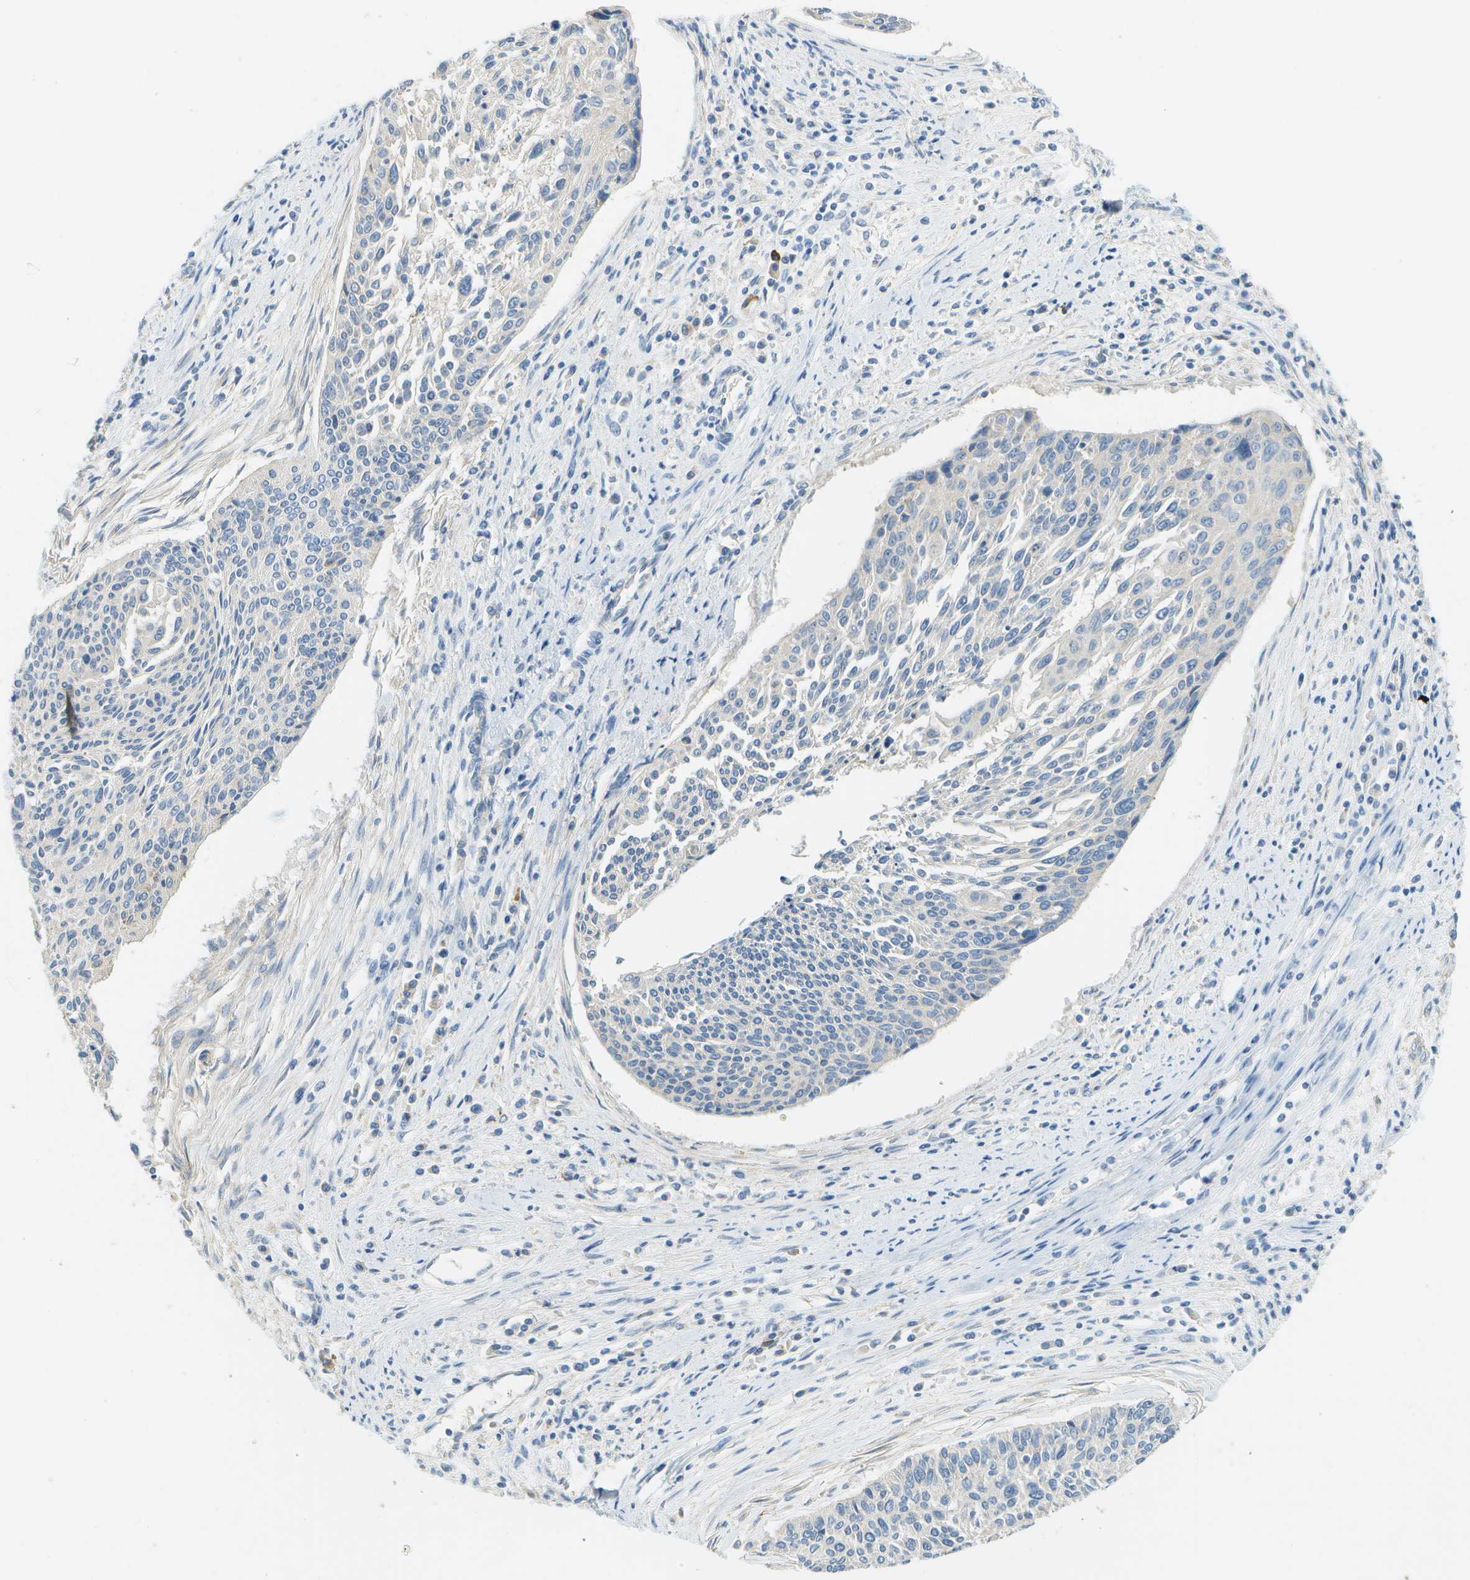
{"staining": {"intensity": "negative", "quantity": "none", "location": "none"}, "tissue": "cervical cancer", "cell_type": "Tumor cells", "image_type": "cancer", "snomed": [{"axis": "morphology", "description": "Squamous cell carcinoma, NOS"}, {"axis": "topography", "description": "Cervix"}], "caption": "DAB immunohistochemical staining of cervical squamous cell carcinoma displays no significant staining in tumor cells.", "gene": "CLTC", "patient": {"sex": "female", "age": 55}}